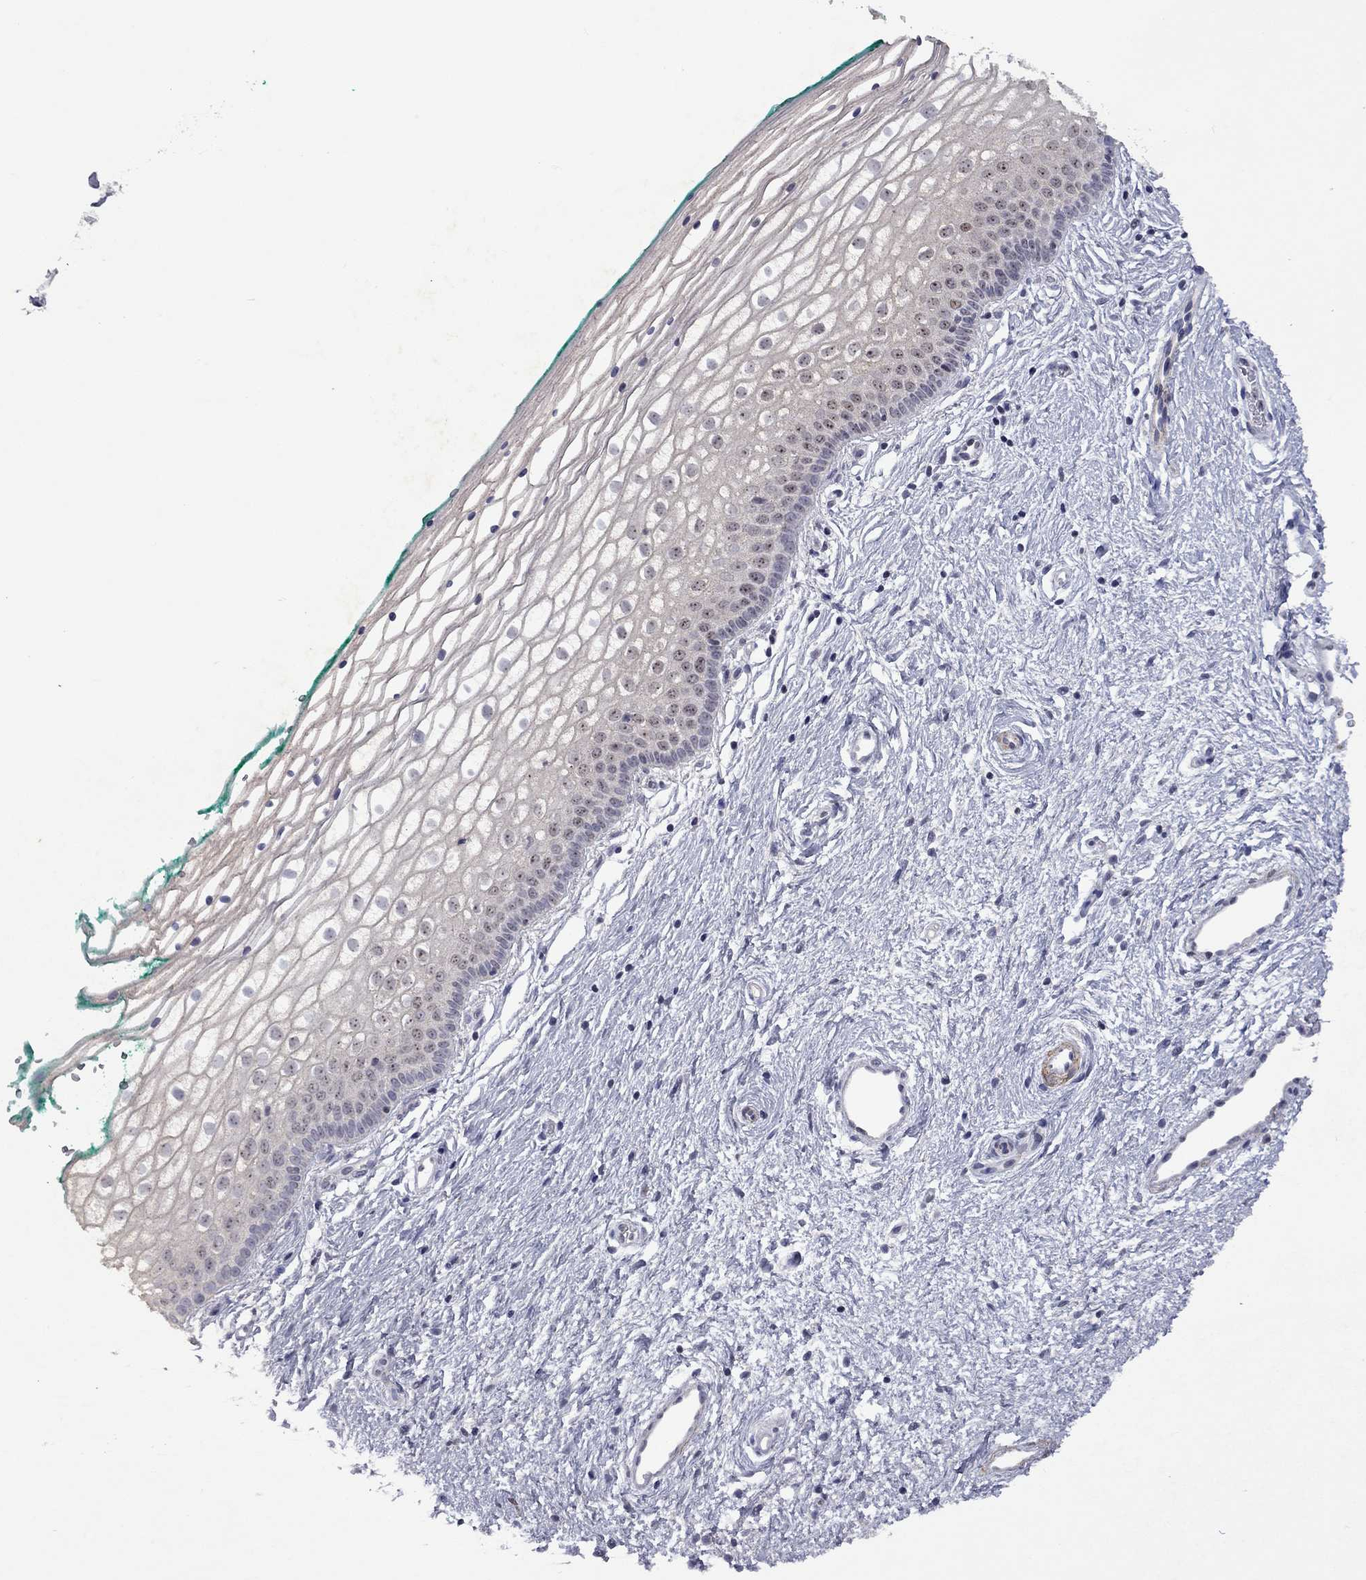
{"staining": {"intensity": "moderate", "quantity": "<25%", "location": "nuclear"}, "tissue": "vagina", "cell_type": "Squamous epithelial cells", "image_type": "normal", "snomed": [{"axis": "morphology", "description": "Normal tissue, NOS"}, {"axis": "topography", "description": "Vagina"}], "caption": "Immunohistochemistry (IHC) (DAB (3,3'-diaminobenzidine)) staining of normal human vagina shows moderate nuclear protein expression in about <25% of squamous epithelial cells.", "gene": "SPOUT1", "patient": {"sex": "female", "age": 36}}